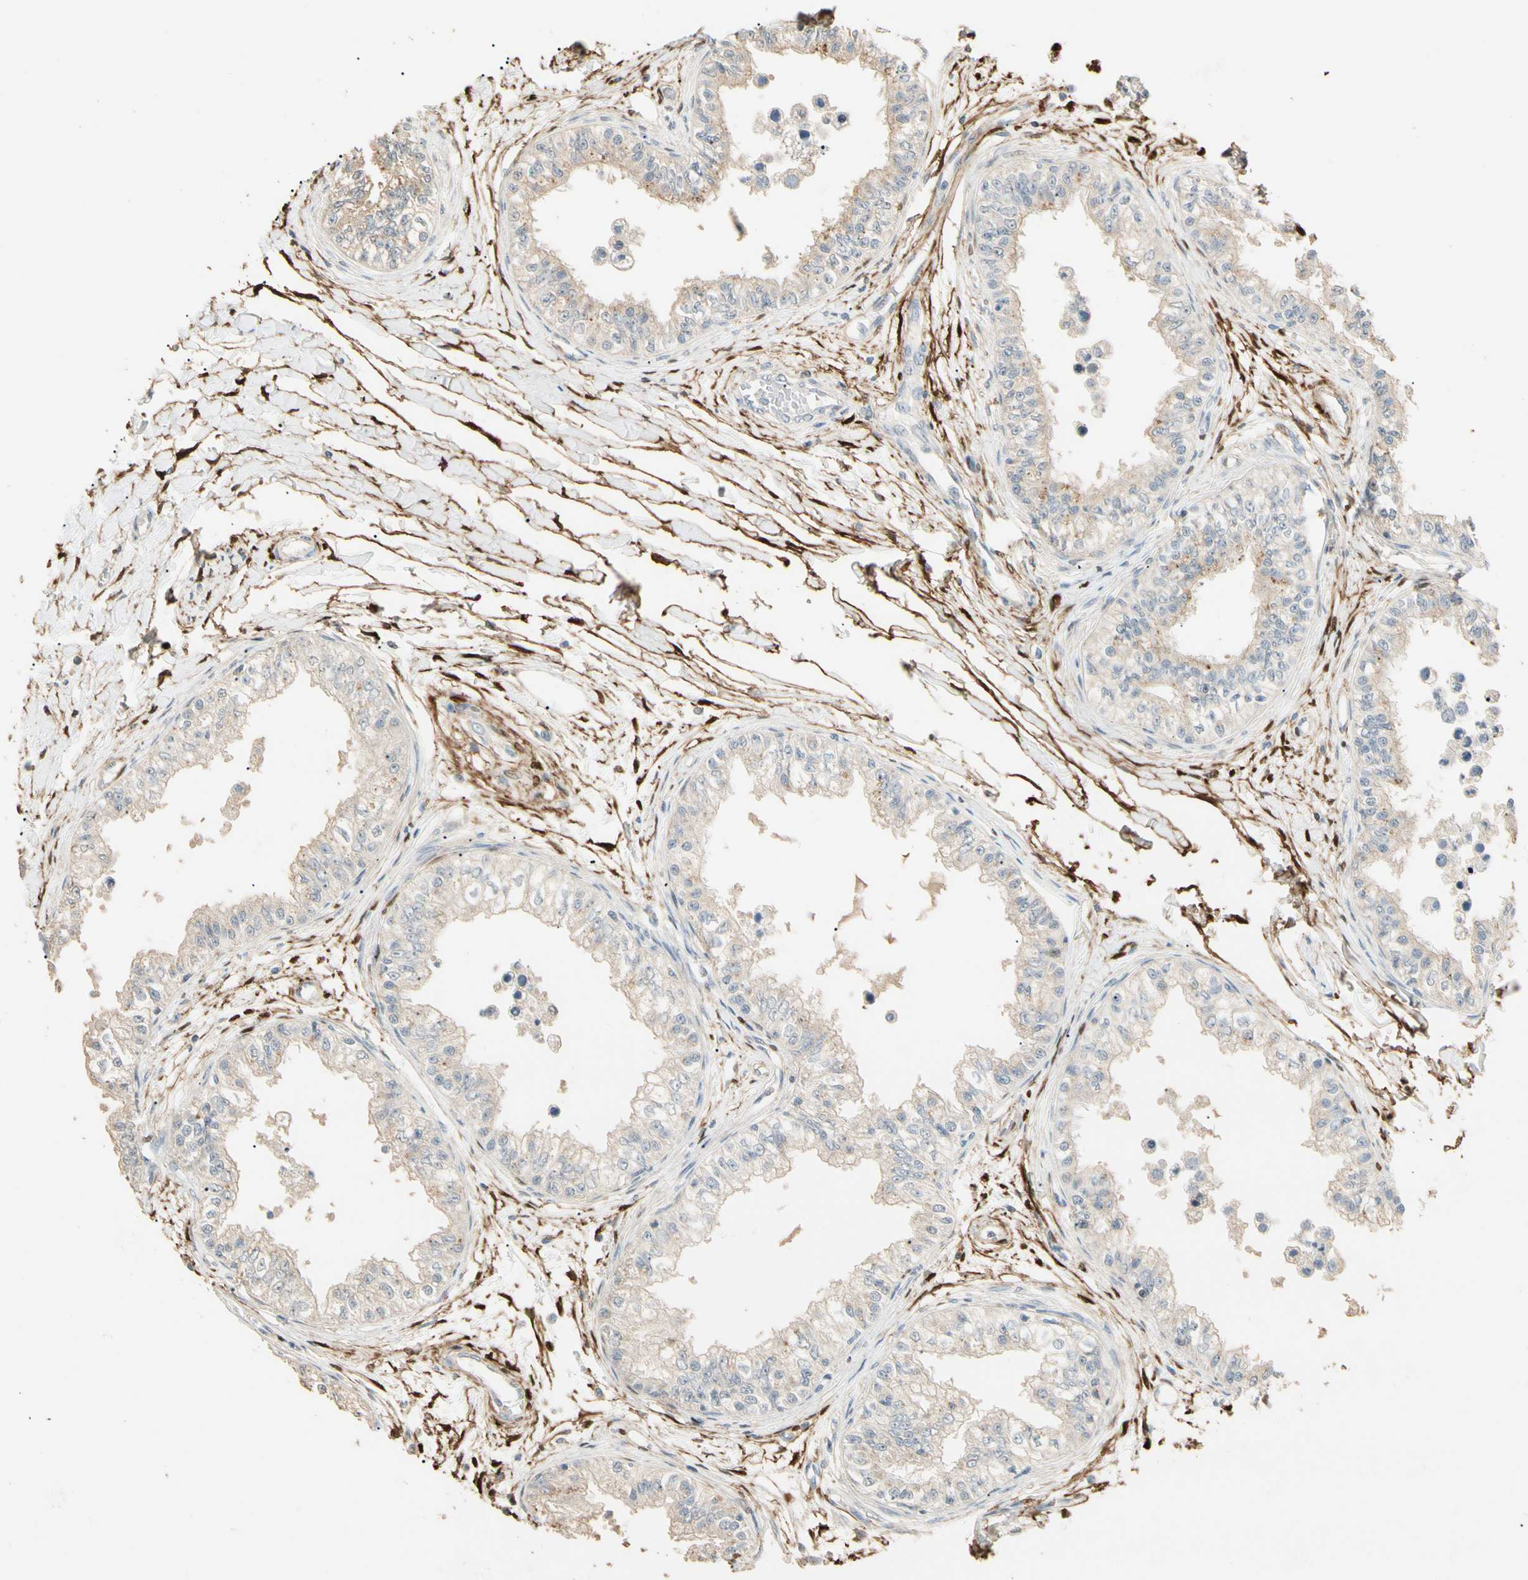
{"staining": {"intensity": "weak", "quantity": ">75%", "location": "cytoplasmic/membranous"}, "tissue": "epididymis", "cell_type": "Glandular cells", "image_type": "normal", "snomed": [{"axis": "morphology", "description": "Normal tissue, NOS"}, {"axis": "morphology", "description": "Adenocarcinoma, metastatic, NOS"}, {"axis": "topography", "description": "Testis"}, {"axis": "topography", "description": "Epididymis"}], "caption": "Protein positivity by IHC demonstrates weak cytoplasmic/membranous staining in about >75% of glandular cells in normal epididymis.", "gene": "GNE", "patient": {"sex": "male", "age": 26}}